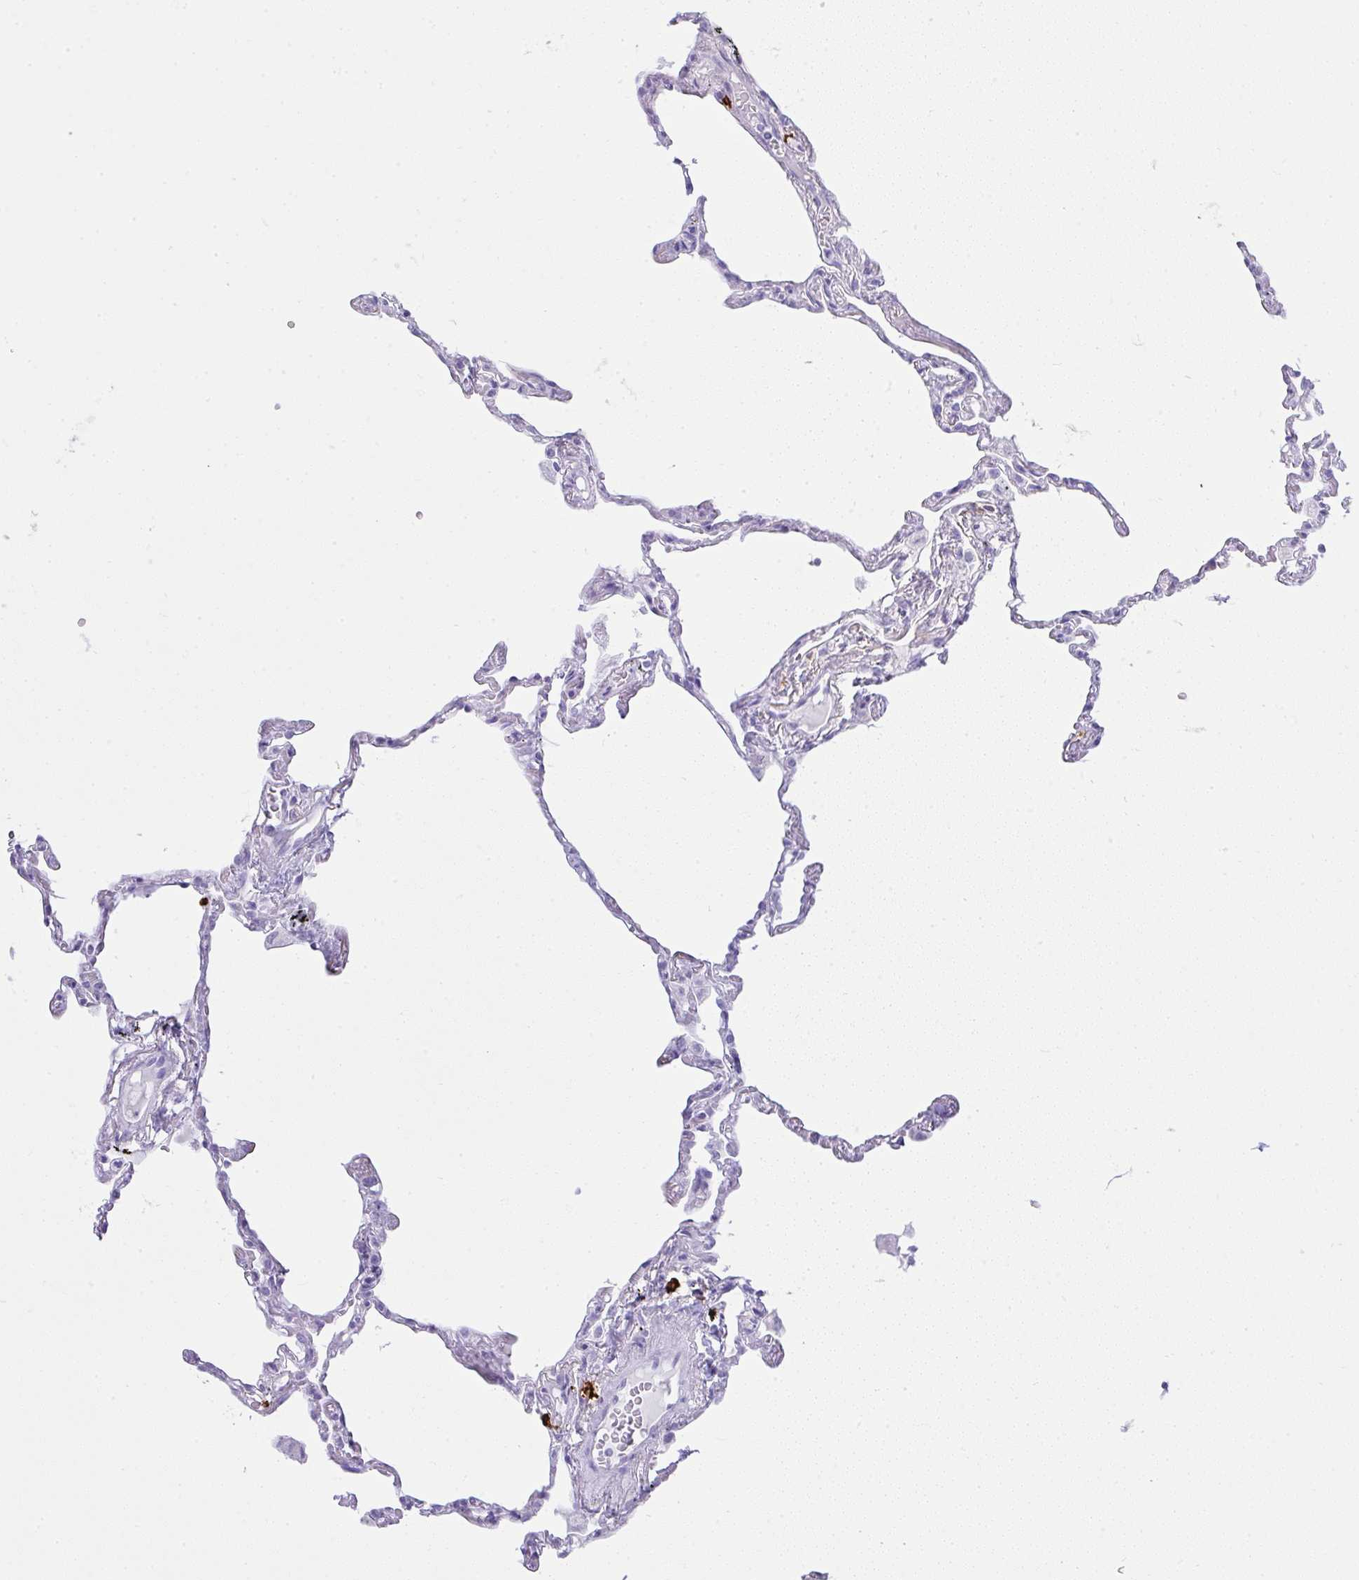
{"staining": {"intensity": "negative", "quantity": "none", "location": "none"}, "tissue": "lung", "cell_type": "Alveolar cells", "image_type": "normal", "snomed": [{"axis": "morphology", "description": "Normal tissue, NOS"}, {"axis": "topography", "description": "Lung"}], "caption": "Alveolar cells are negative for protein expression in unremarkable human lung. (Immunohistochemistry, brightfield microscopy, high magnification).", "gene": "CDADC1", "patient": {"sex": "female", "age": 67}}